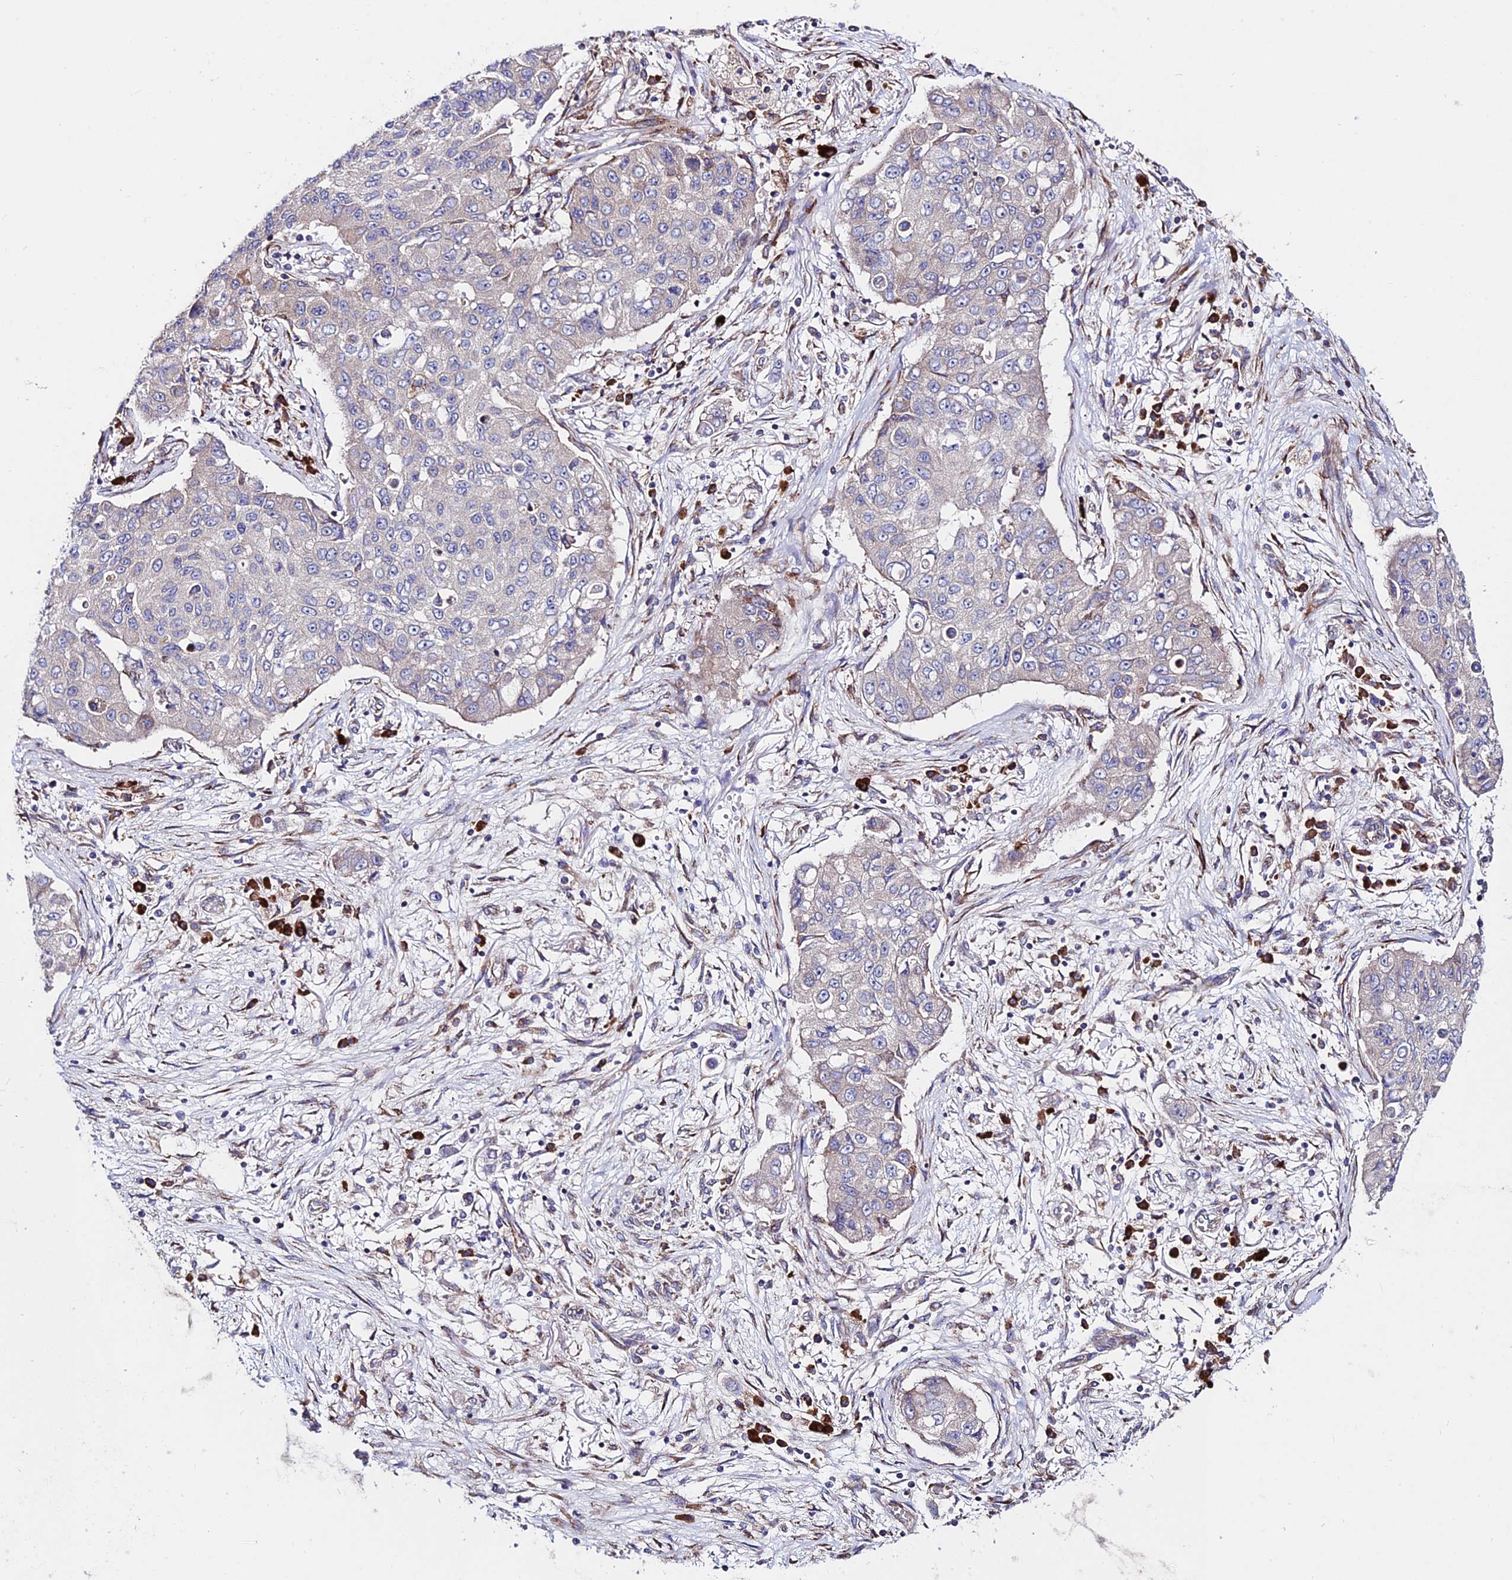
{"staining": {"intensity": "negative", "quantity": "none", "location": "none"}, "tissue": "lung cancer", "cell_type": "Tumor cells", "image_type": "cancer", "snomed": [{"axis": "morphology", "description": "Squamous cell carcinoma, NOS"}, {"axis": "topography", "description": "Lung"}], "caption": "Immunohistochemistry (IHC) histopathology image of neoplastic tissue: lung cancer stained with DAB shows no significant protein staining in tumor cells.", "gene": "EIF3K", "patient": {"sex": "male", "age": 74}}